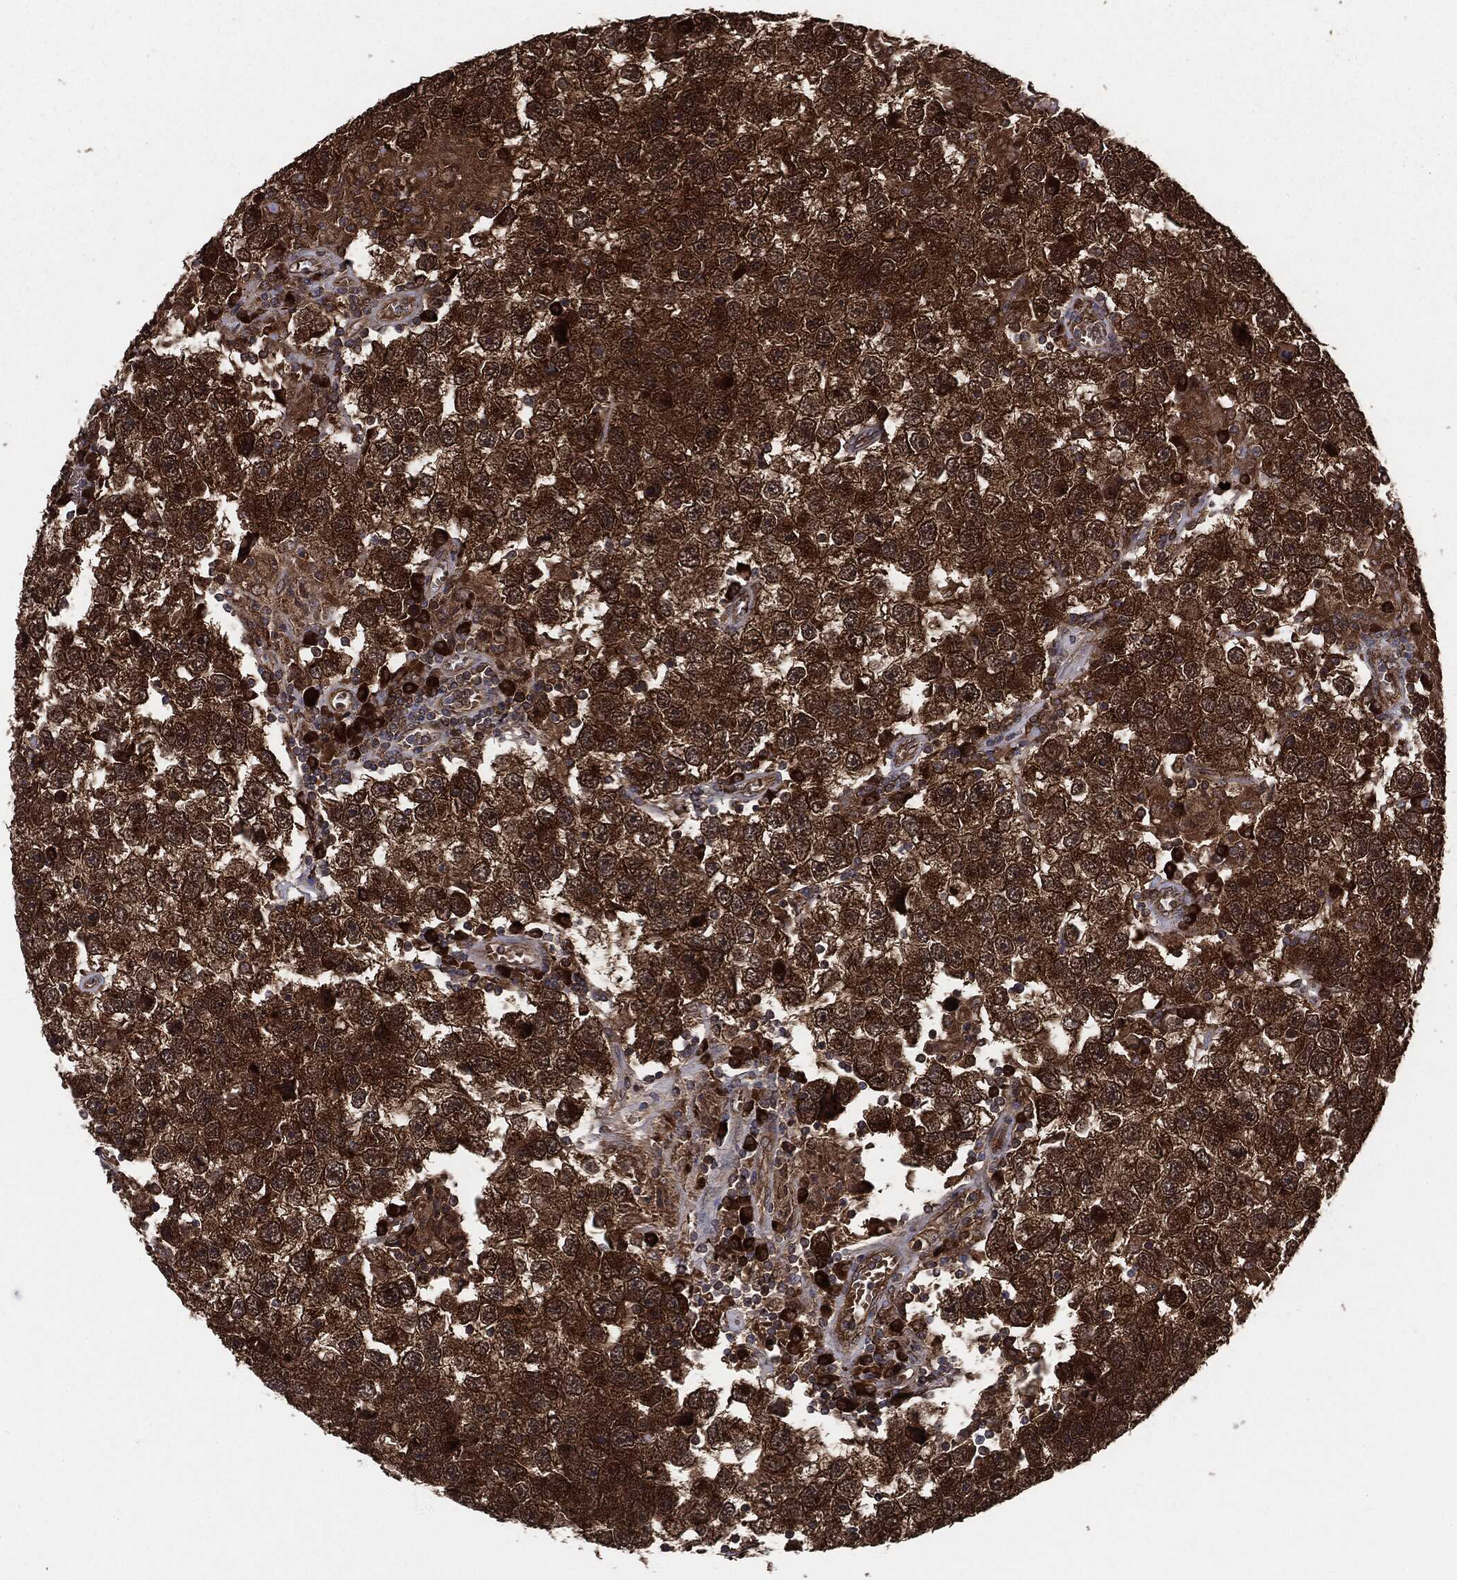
{"staining": {"intensity": "strong", "quantity": ">75%", "location": "cytoplasmic/membranous"}, "tissue": "testis cancer", "cell_type": "Tumor cells", "image_type": "cancer", "snomed": [{"axis": "morphology", "description": "Seminoma, NOS"}, {"axis": "topography", "description": "Testis"}], "caption": "A photomicrograph of human testis seminoma stained for a protein displays strong cytoplasmic/membranous brown staining in tumor cells.", "gene": "NME1", "patient": {"sex": "male", "age": 26}}